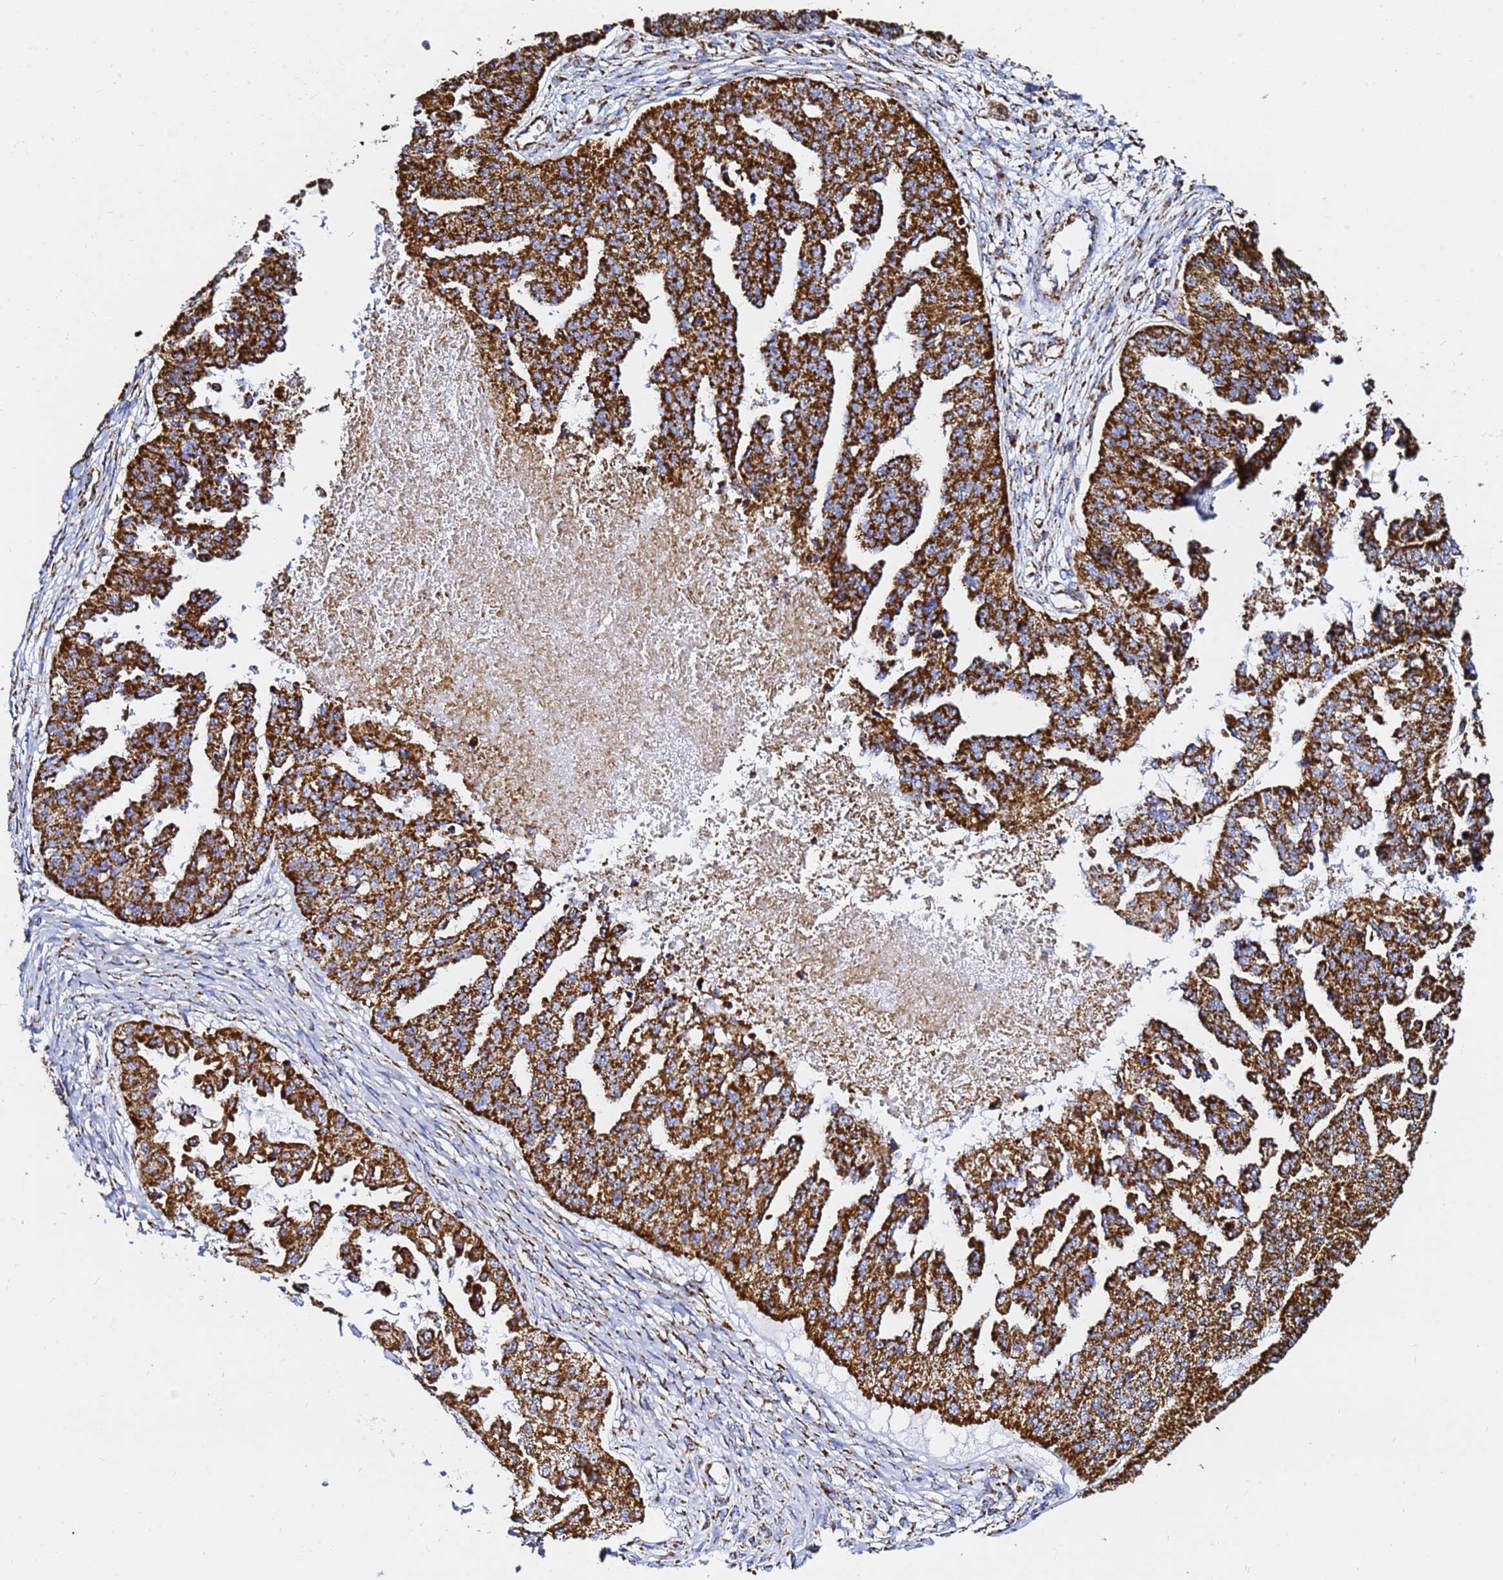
{"staining": {"intensity": "strong", "quantity": ">75%", "location": "cytoplasmic/membranous"}, "tissue": "ovarian cancer", "cell_type": "Tumor cells", "image_type": "cancer", "snomed": [{"axis": "morphology", "description": "Cystadenocarcinoma, serous, NOS"}, {"axis": "topography", "description": "Ovary"}], "caption": "Brown immunohistochemical staining in human serous cystadenocarcinoma (ovarian) shows strong cytoplasmic/membranous positivity in about >75% of tumor cells.", "gene": "PHB2", "patient": {"sex": "female", "age": 58}}